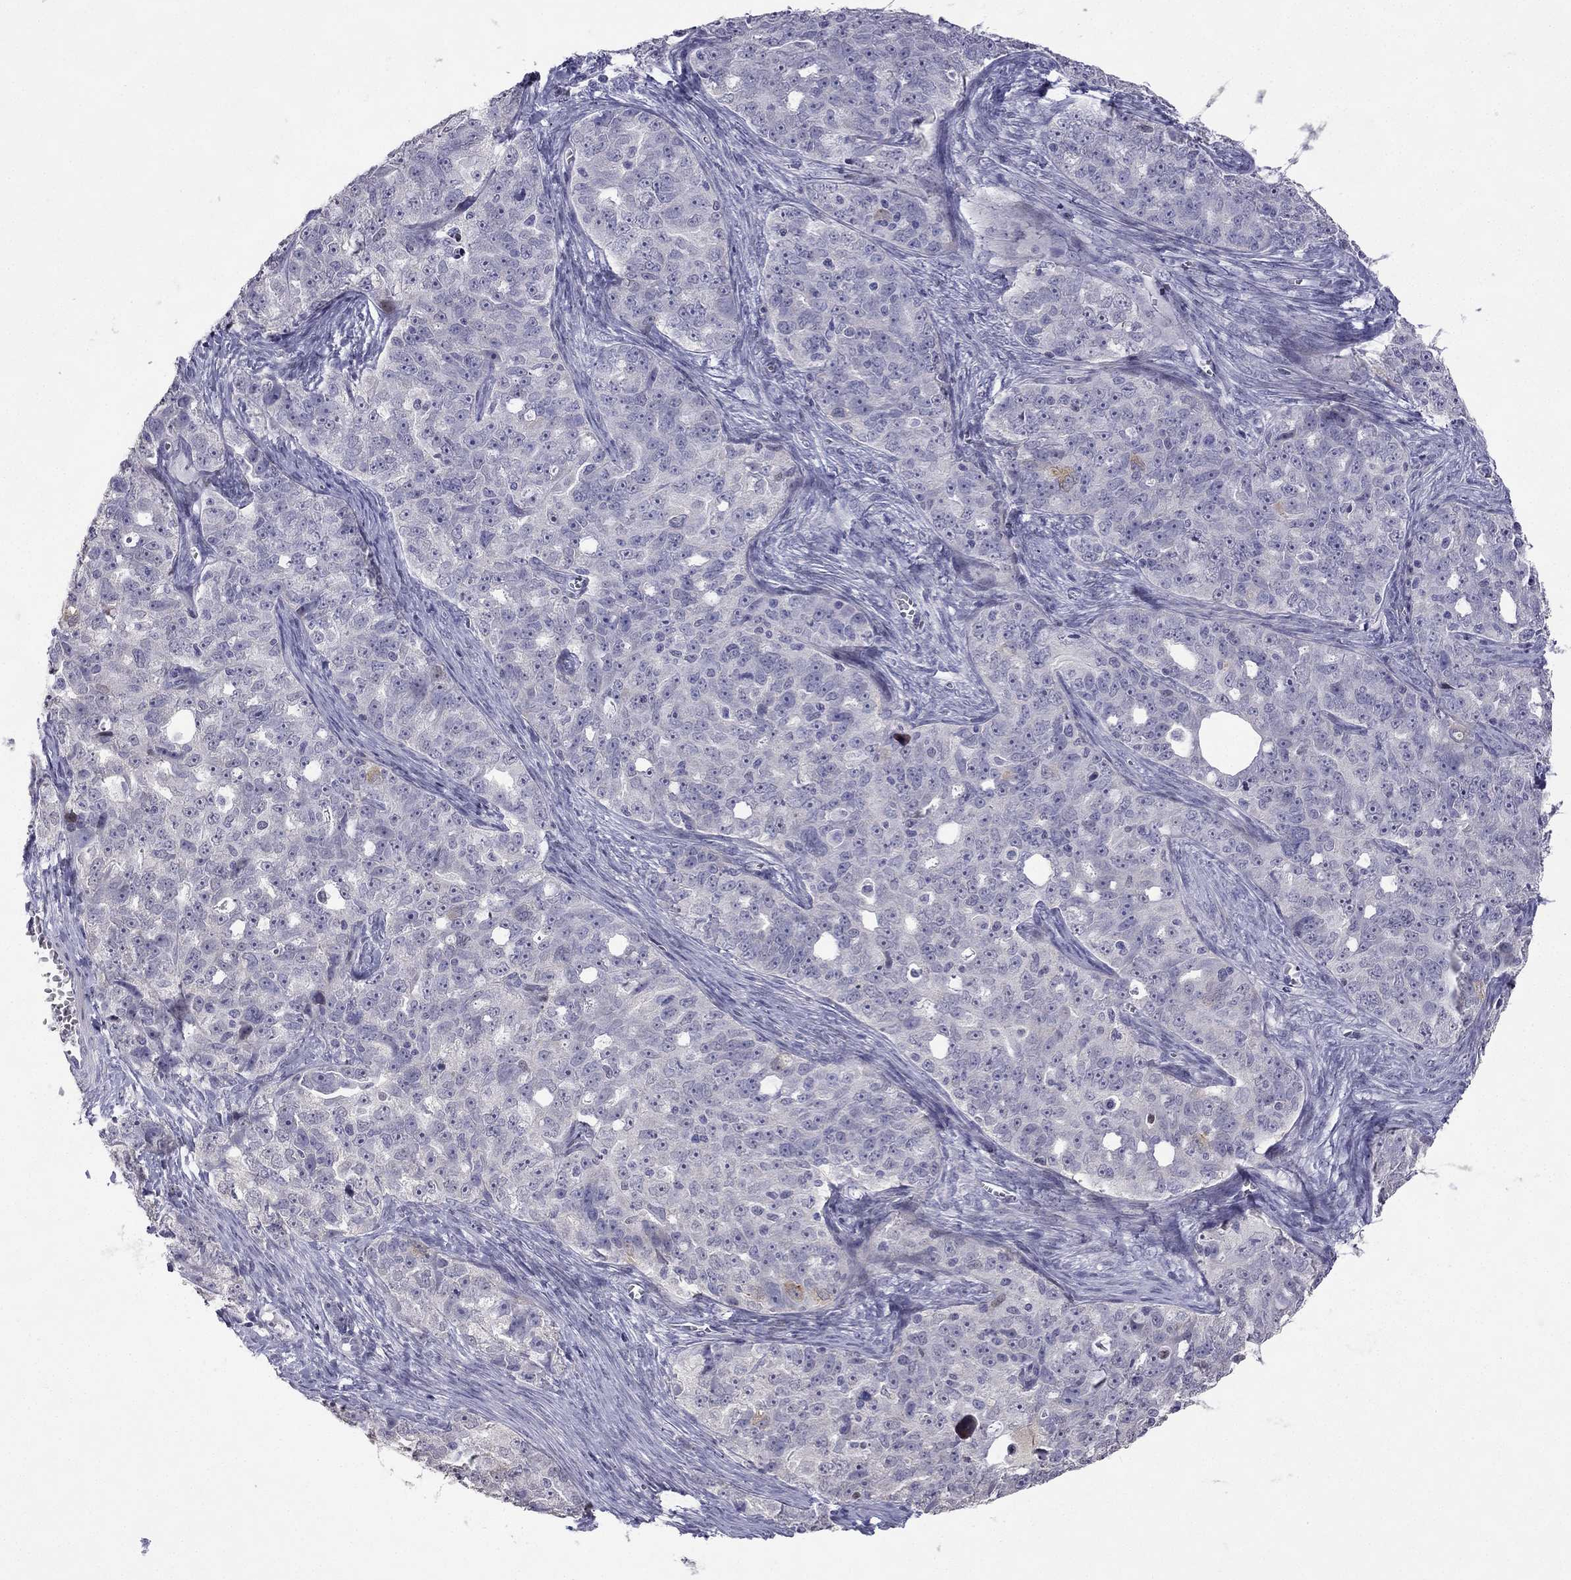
{"staining": {"intensity": "negative", "quantity": "none", "location": "none"}, "tissue": "ovarian cancer", "cell_type": "Tumor cells", "image_type": "cancer", "snomed": [{"axis": "morphology", "description": "Cystadenocarcinoma, serous, NOS"}, {"axis": "topography", "description": "Ovary"}], "caption": "Ovarian cancer was stained to show a protein in brown. There is no significant staining in tumor cells.", "gene": "CFAP70", "patient": {"sex": "female", "age": 51}}